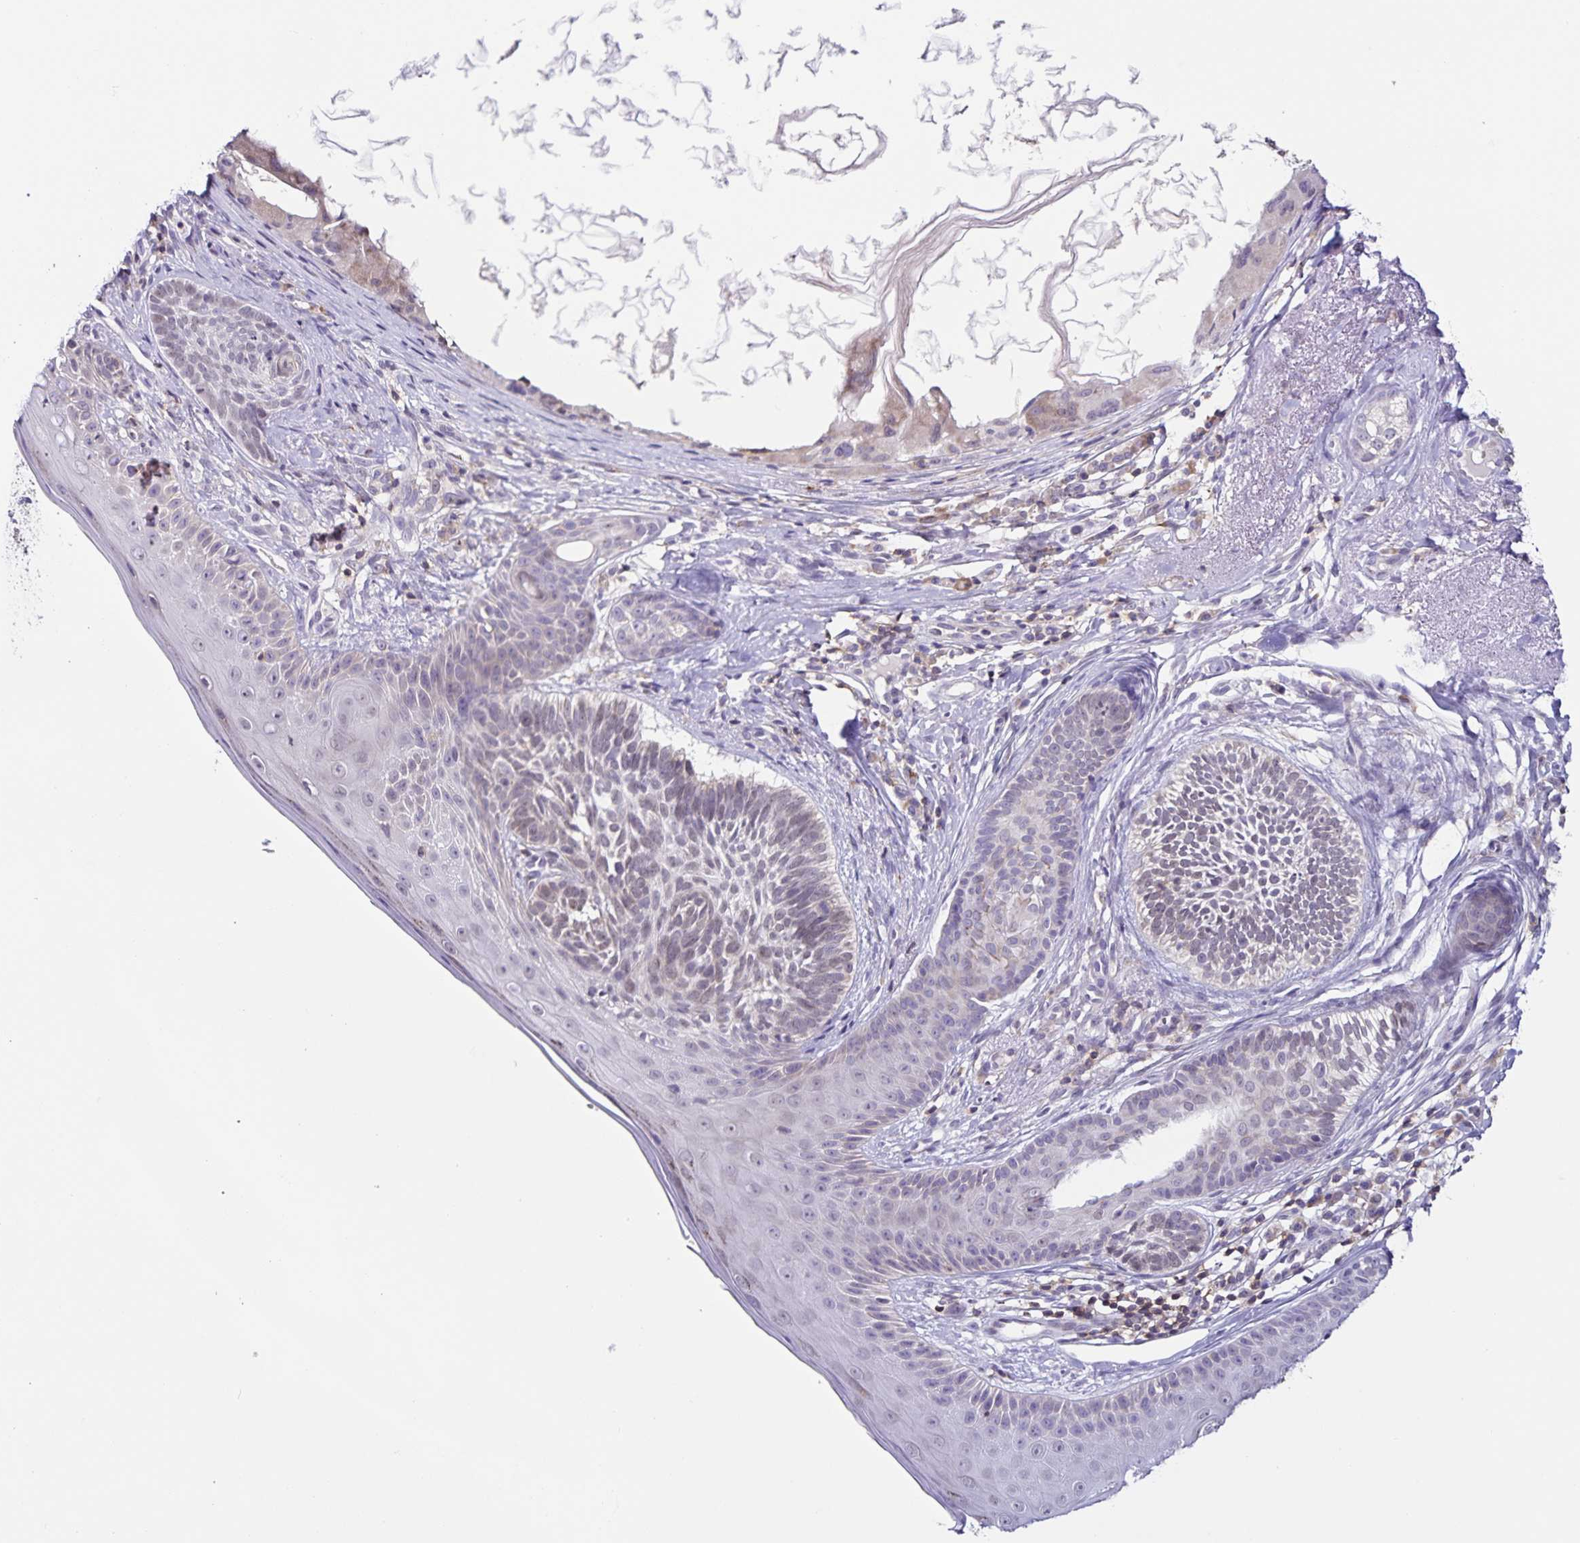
{"staining": {"intensity": "negative", "quantity": "none", "location": "none"}, "tissue": "skin cancer", "cell_type": "Tumor cells", "image_type": "cancer", "snomed": [{"axis": "morphology", "description": "Basal cell carcinoma"}, {"axis": "topography", "description": "Skin"}], "caption": "High magnification brightfield microscopy of skin basal cell carcinoma stained with DAB (3,3'-diaminobenzidine) (brown) and counterstained with hematoxylin (blue): tumor cells show no significant positivity. Brightfield microscopy of immunohistochemistry stained with DAB (brown) and hematoxylin (blue), captured at high magnification.", "gene": "STPG4", "patient": {"sex": "female", "age": 74}}